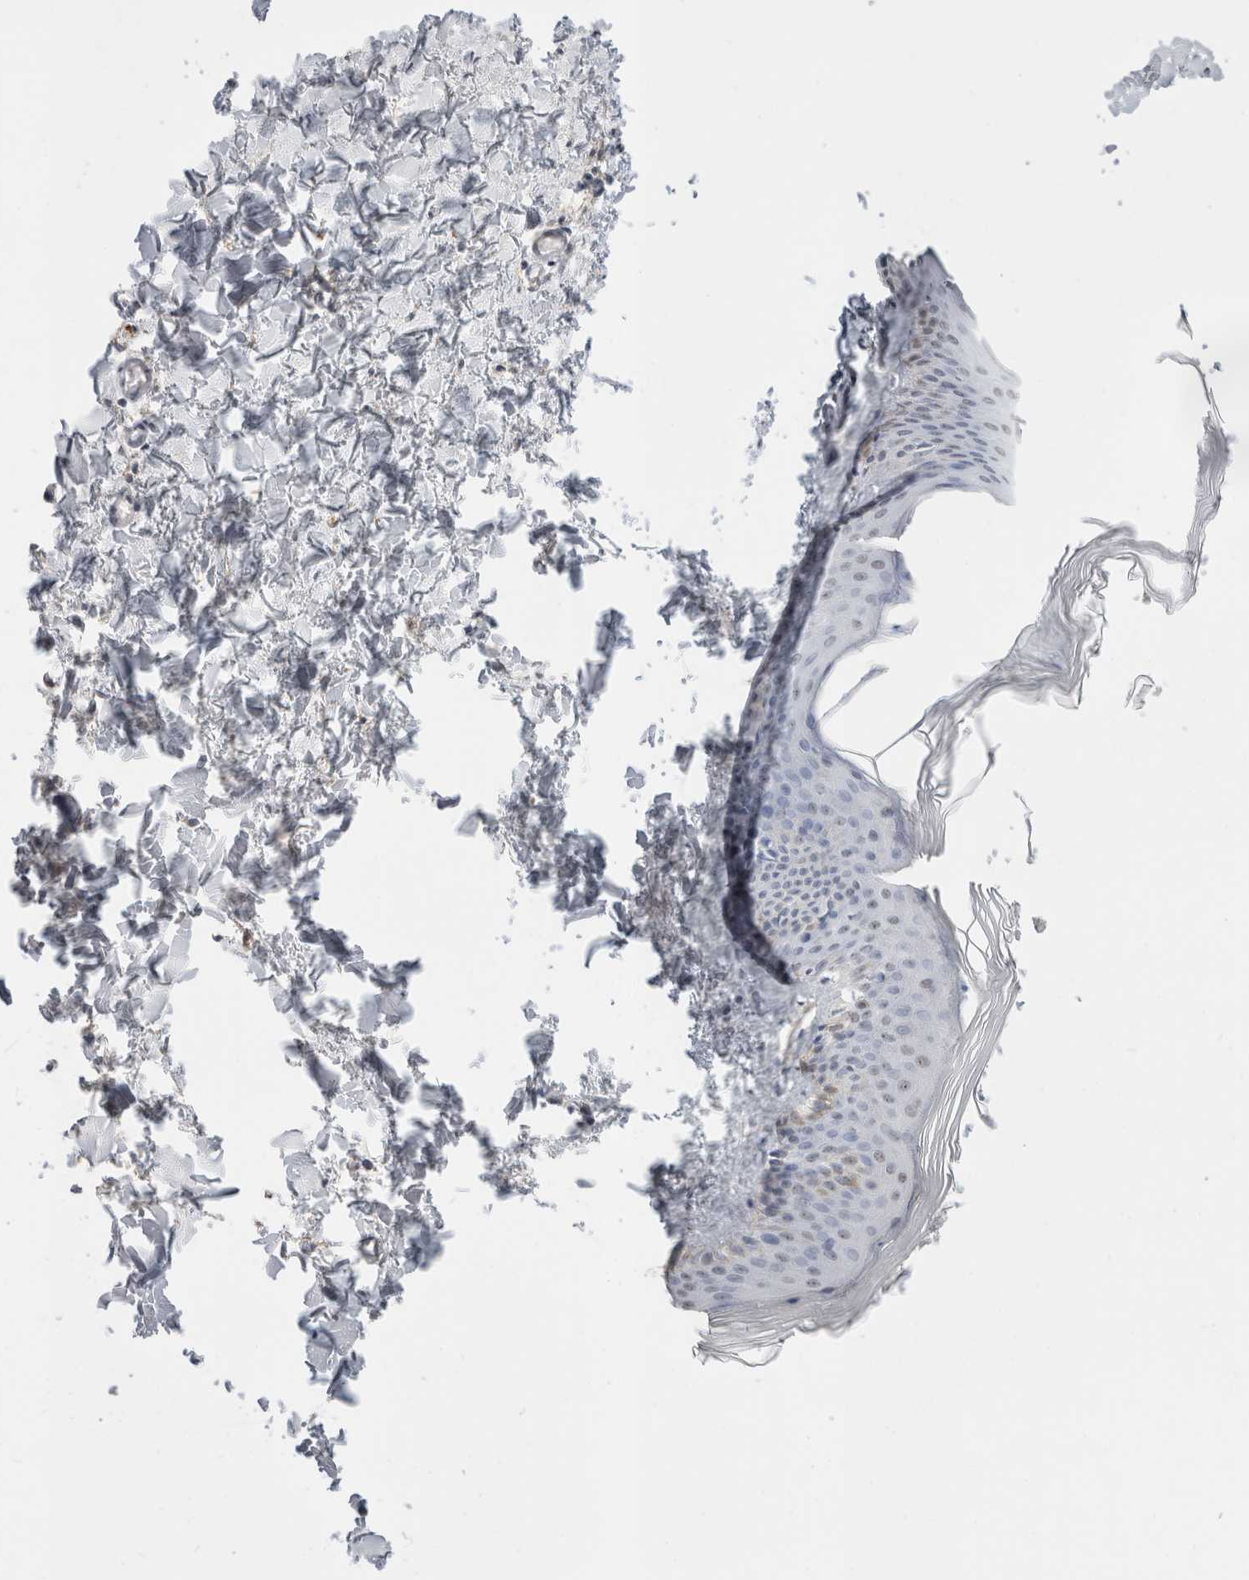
{"staining": {"intensity": "negative", "quantity": "none", "location": "none"}, "tissue": "skin", "cell_type": "Fibroblasts", "image_type": "normal", "snomed": [{"axis": "morphology", "description": "Normal tissue, NOS"}, {"axis": "topography", "description": "Skin"}], "caption": "High magnification brightfield microscopy of normal skin stained with DAB (brown) and counterstained with hematoxylin (blue): fibroblasts show no significant positivity. (Brightfield microscopy of DAB (3,3'-diaminobenzidine) immunohistochemistry (IHC) at high magnification).", "gene": "CADM3", "patient": {"sex": "female", "age": 27}}